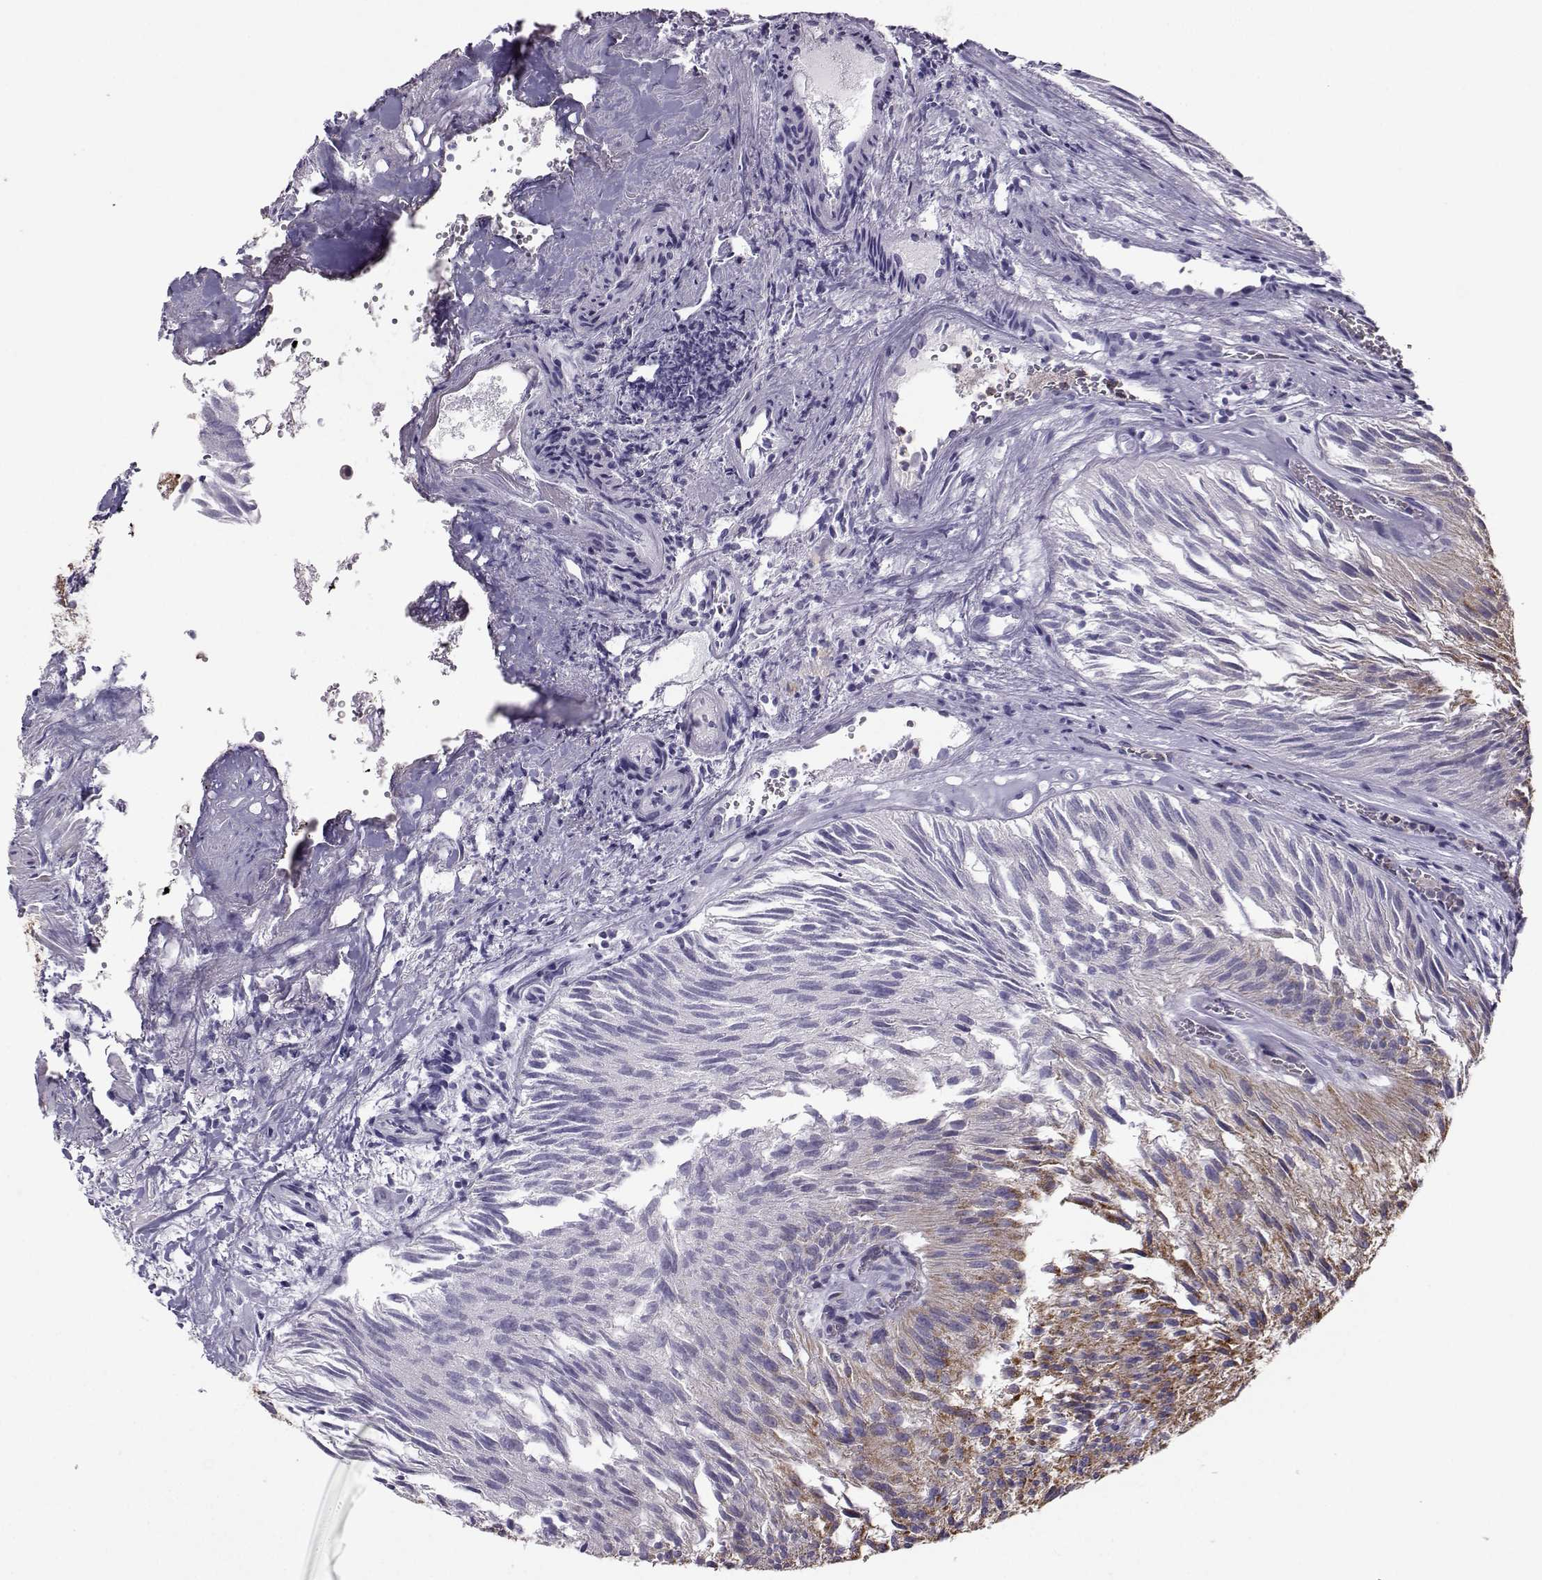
{"staining": {"intensity": "moderate", "quantity": "<25%", "location": "cytoplasmic/membranous"}, "tissue": "urothelial cancer", "cell_type": "Tumor cells", "image_type": "cancer", "snomed": [{"axis": "morphology", "description": "Urothelial carcinoma, Low grade"}, {"axis": "topography", "description": "Urinary bladder"}], "caption": "Tumor cells reveal low levels of moderate cytoplasmic/membranous expression in approximately <25% of cells in urothelial cancer.", "gene": "NECAB3", "patient": {"sex": "female", "age": 87}}